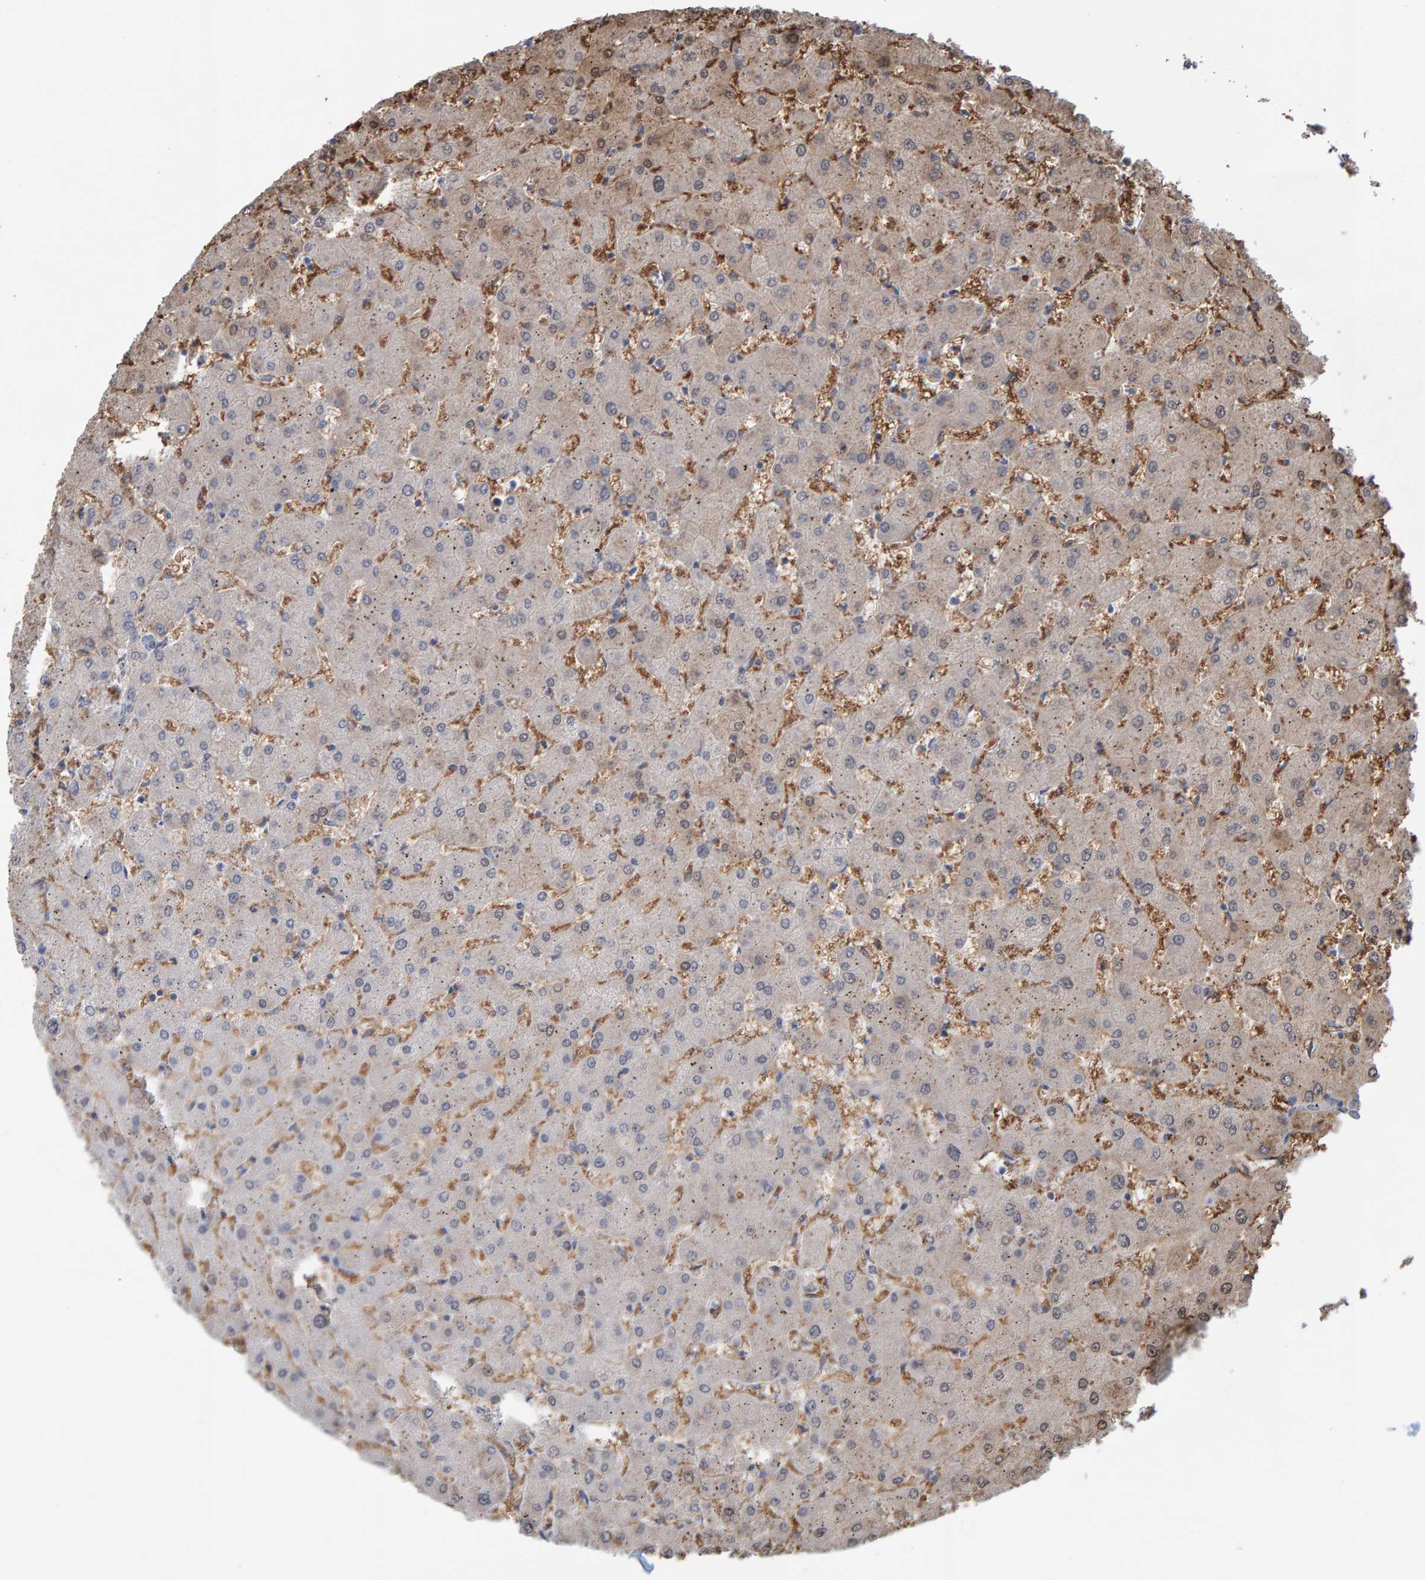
{"staining": {"intensity": "weak", "quantity": "<25%", "location": "cytoplasmic/membranous"}, "tissue": "liver", "cell_type": "Cholangiocytes", "image_type": "normal", "snomed": [{"axis": "morphology", "description": "Normal tissue, NOS"}, {"axis": "topography", "description": "Liver"}], "caption": "DAB (3,3'-diaminobenzidine) immunohistochemical staining of unremarkable liver demonstrates no significant positivity in cholangiocytes. Brightfield microscopy of immunohistochemistry stained with DAB (brown) and hematoxylin (blue), captured at high magnification.", "gene": "KLHL11", "patient": {"sex": "female", "age": 63}}